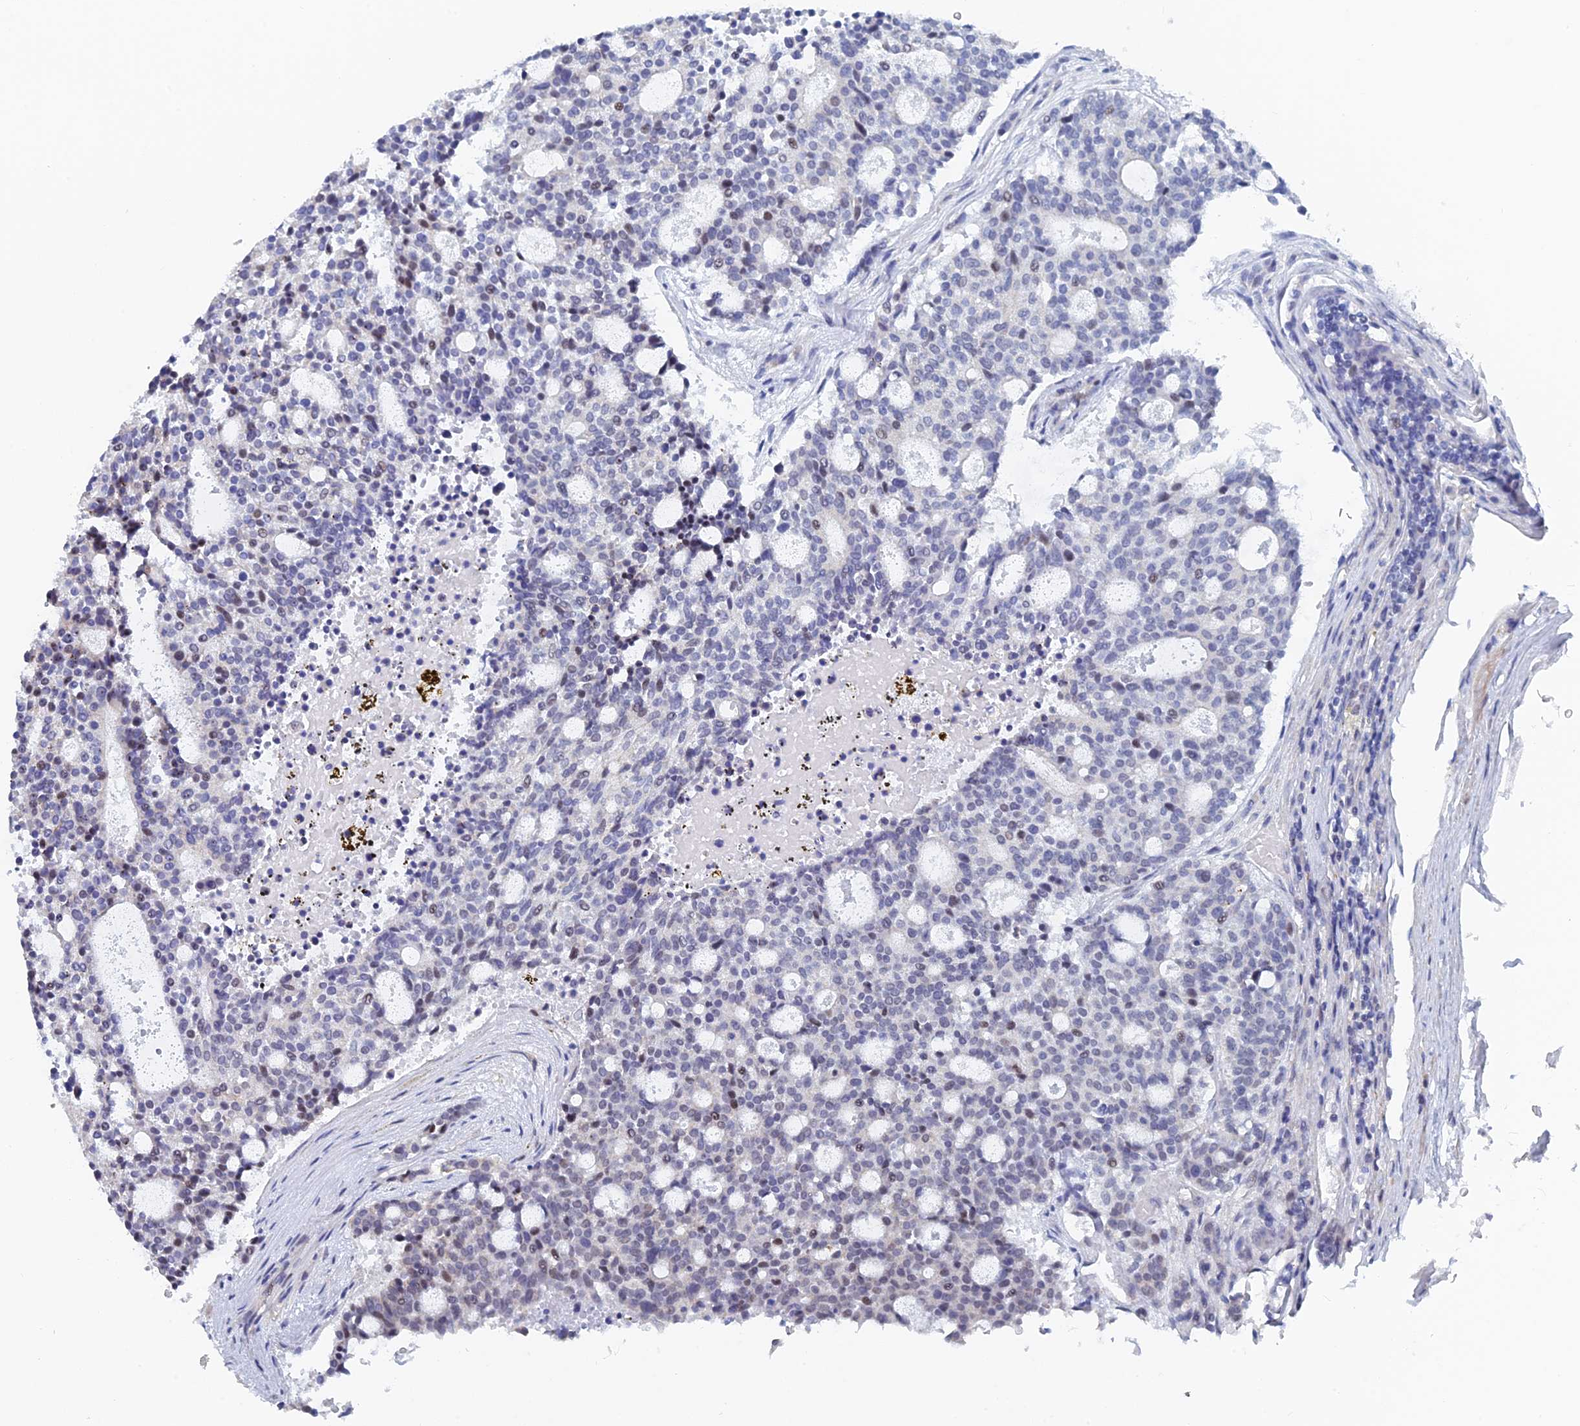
{"staining": {"intensity": "moderate", "quantity": "<25%", "location": "nuclear"}, "tissue": "carcinoid", "cell_type": "Tumor cells", "image_type": "cancer", "snomed": [{"axis": "morphology", "description": "Carcinoid, malignant, NOS"}, {"axis": "topography", "description": "Pancreas"}], "caption": "The image displays immunohistochemical staining of carcinoid (malignant). There is moderate nuclear positivity is appreciated in about <25% of tumor cells.", "gene": "GMNC", "patient": {"sex": "female", "age": 54}}